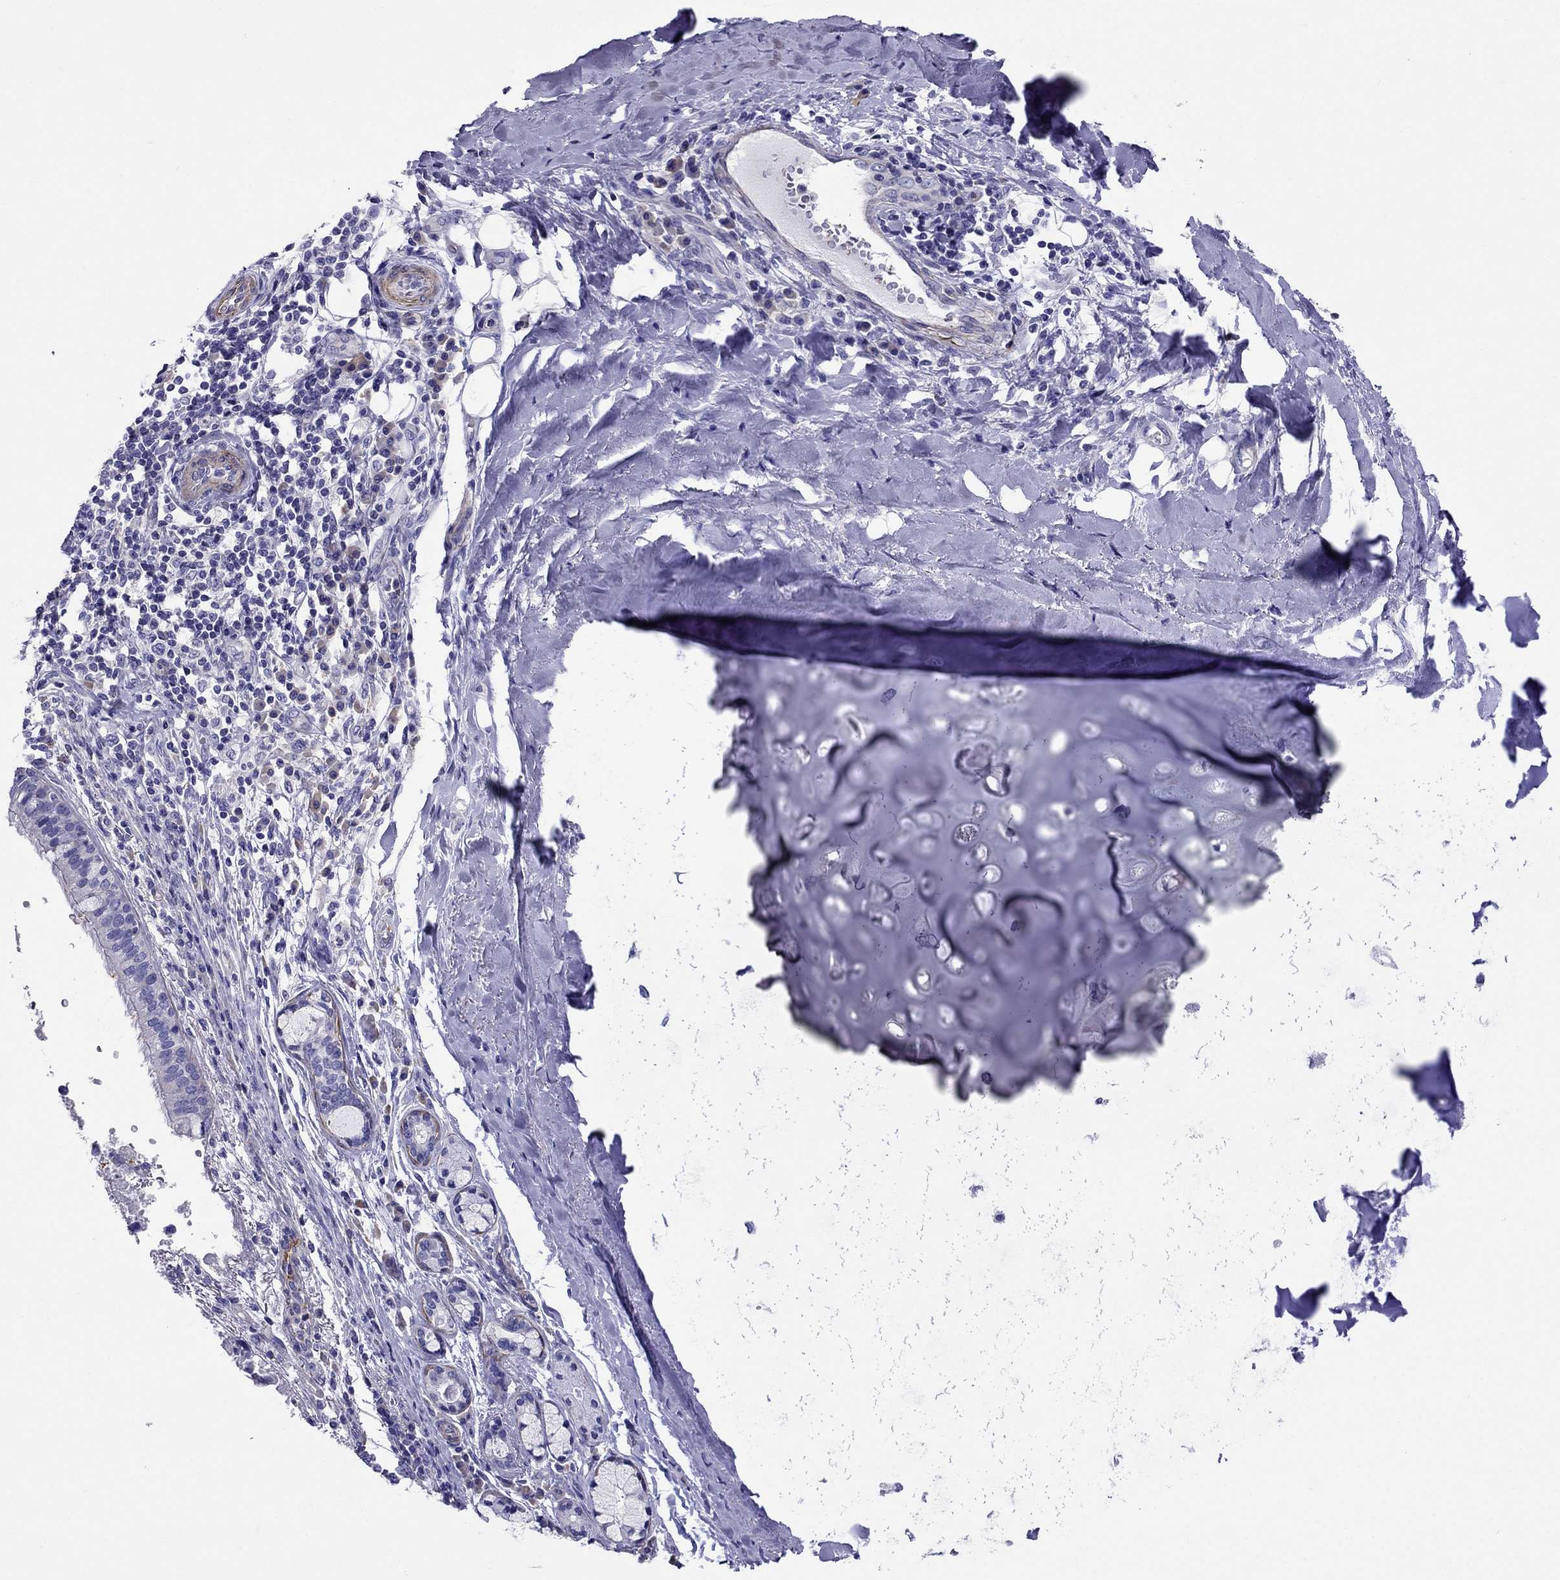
{"staining": {"intensity": "negative", "quantity": "none", "location": "none"}, "tissue": "bronchus", "cell_type": "Respiratory epithelial cells", "image_type": "normal", "snomed": [{"axis": "morphology", "description": "Normal tissue, NOS"}, {"axis": "morphology", "description": "Squamous cell carcinoma, NOS"}, {"axis": "topography", "description": "Bronchus"}, {"axis": "topography", "description": "Lung"}], "caption": "Micrograph shows no protein expression in respiratory epithelial cells of benign bronchus. (DAB IHC visualized using brightfield microscopy, high magnification).", "gene": "GPR50", "patient": {"sex": "male", "age": 69}}